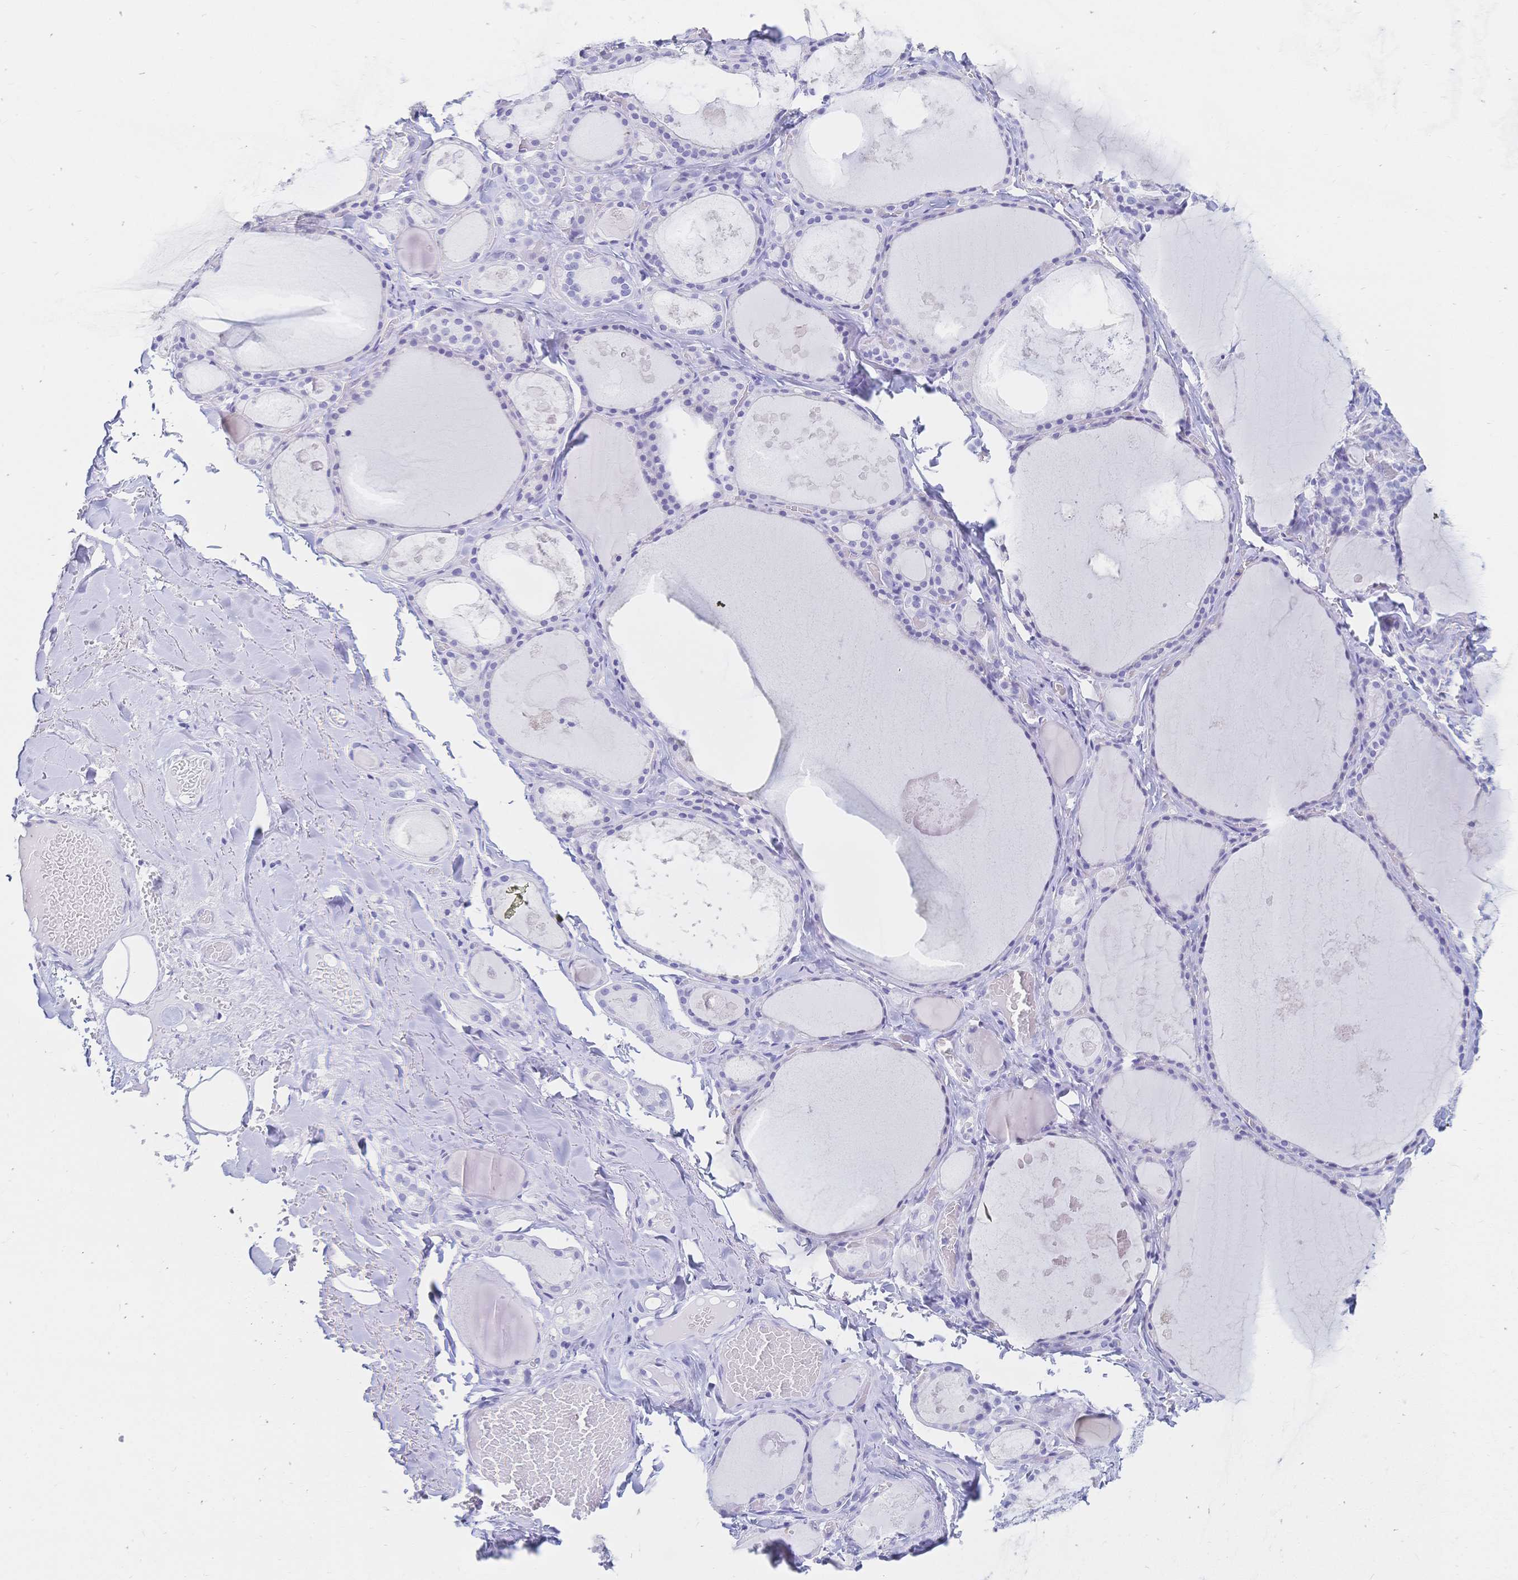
{"staining": {"intensity": "negative", "quantity": "none", "location": "none"}, "tissue": "thyroid gland", "cell_type": "Glandular cells", "image_type": "normal", "snomed": [{"axis": "morphology", "description": "Normal tissue, NOS"}, {"axis": "topography", "description": "Thyroid gland"}], "caption": "This is an immunohistochemistry photomicrograph of normal human thyroid gland. There is no positivity in glandular cells.", "gene": "MEP1B", "patient": {"sex": "male", "age": 56}}